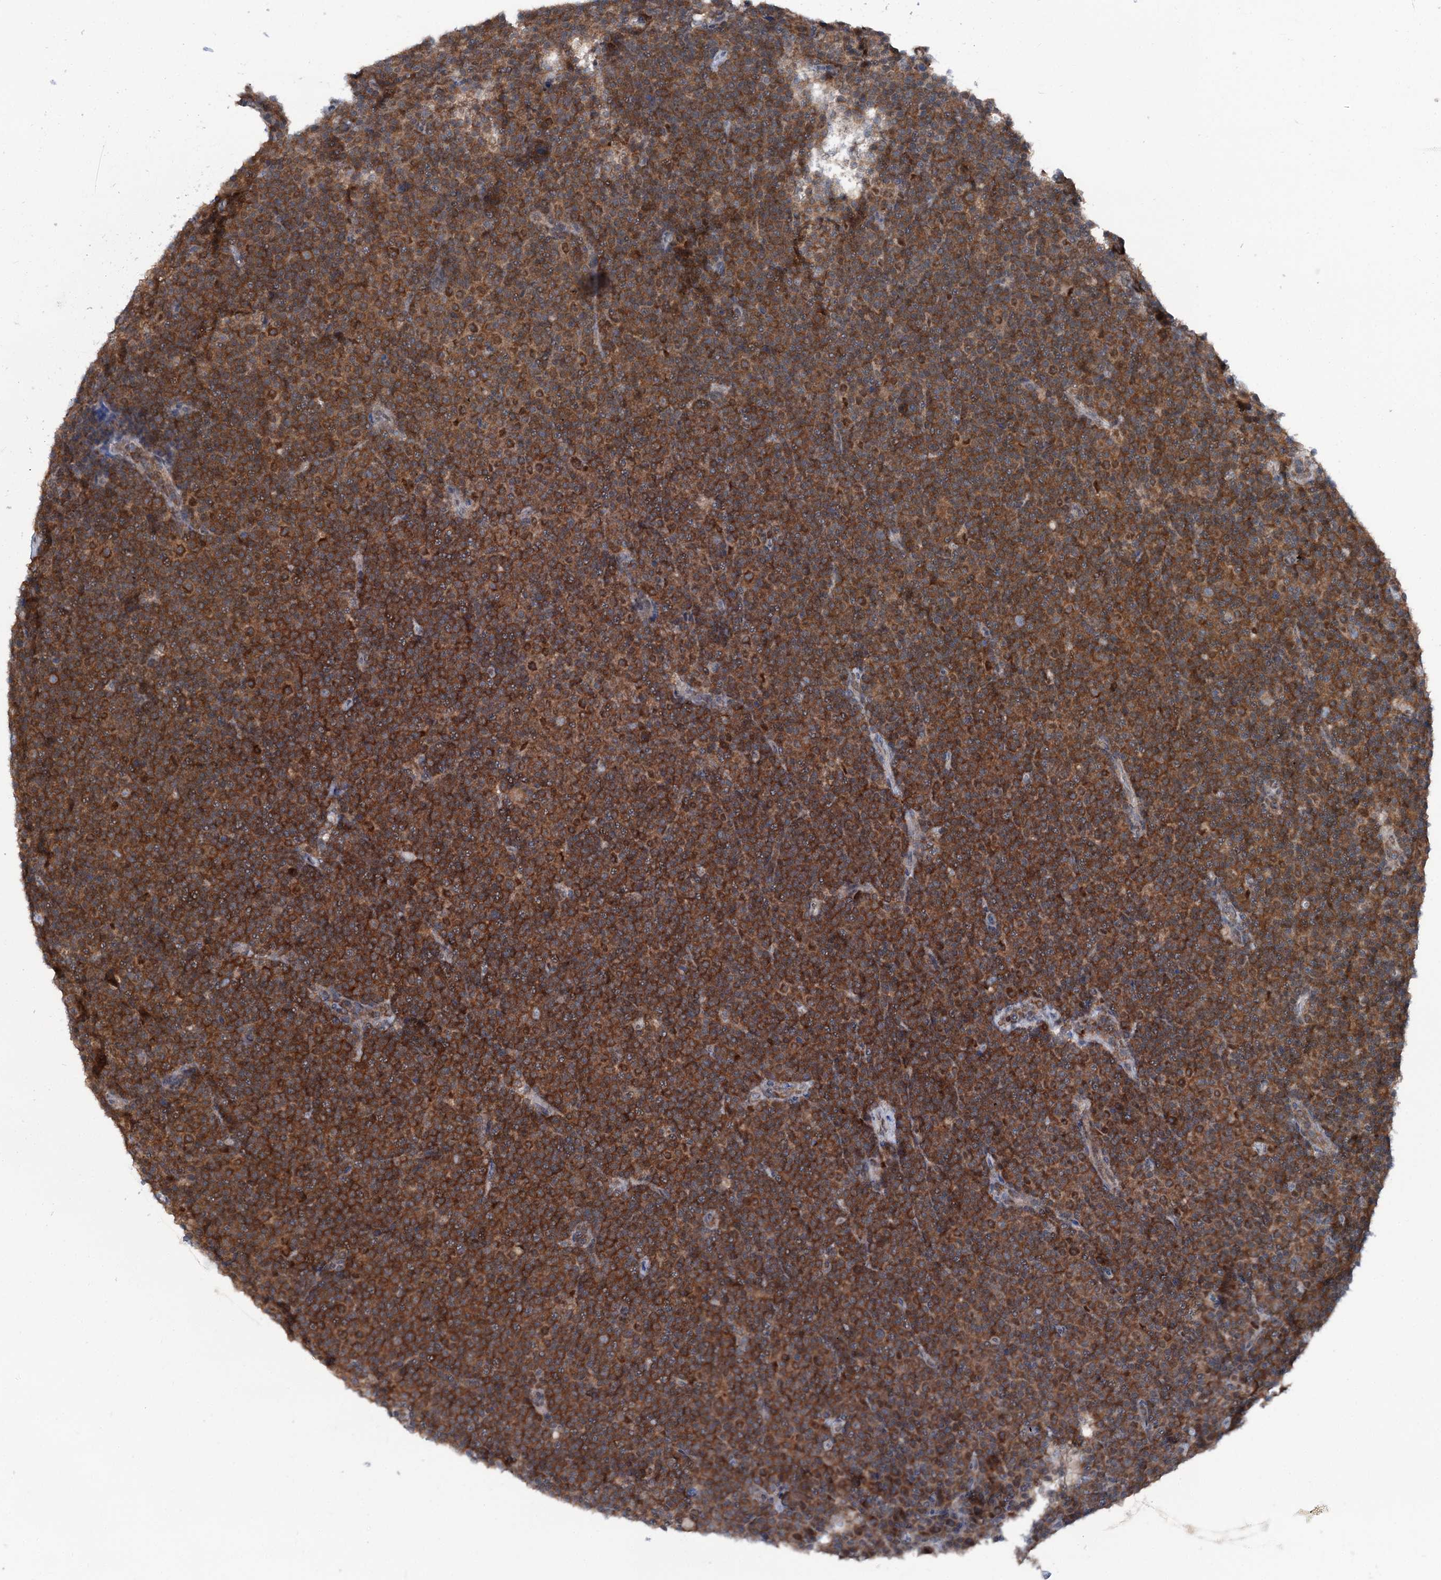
{"staining": {"intensity": "strong", "quantity": ">75%", "location": "cytoplasmic/membranous"}, "tissue": "lymphoma", "cell_type": "Tumor cells", "image_type": "cancer", "snomed": [{"axis": "morphology", "description": "Malignant lymphoma, non-Hodgkin's type, Low grade"}, {"axis": "topography", "description": "Lymph node"}], "caption": "DAB (3,3'-diaminobenzidine) immunohistochemical staining of low-grade malignant lymphoma, non-Hodgkin's type shows strong cytoplasmic/membranous protein positivity in about >75% of tumor cells. The protein is shown in brown color, while the nuclei are stained blue.", "gene": "PSMD13", "patient": {"sex": "female", "age": 67}}